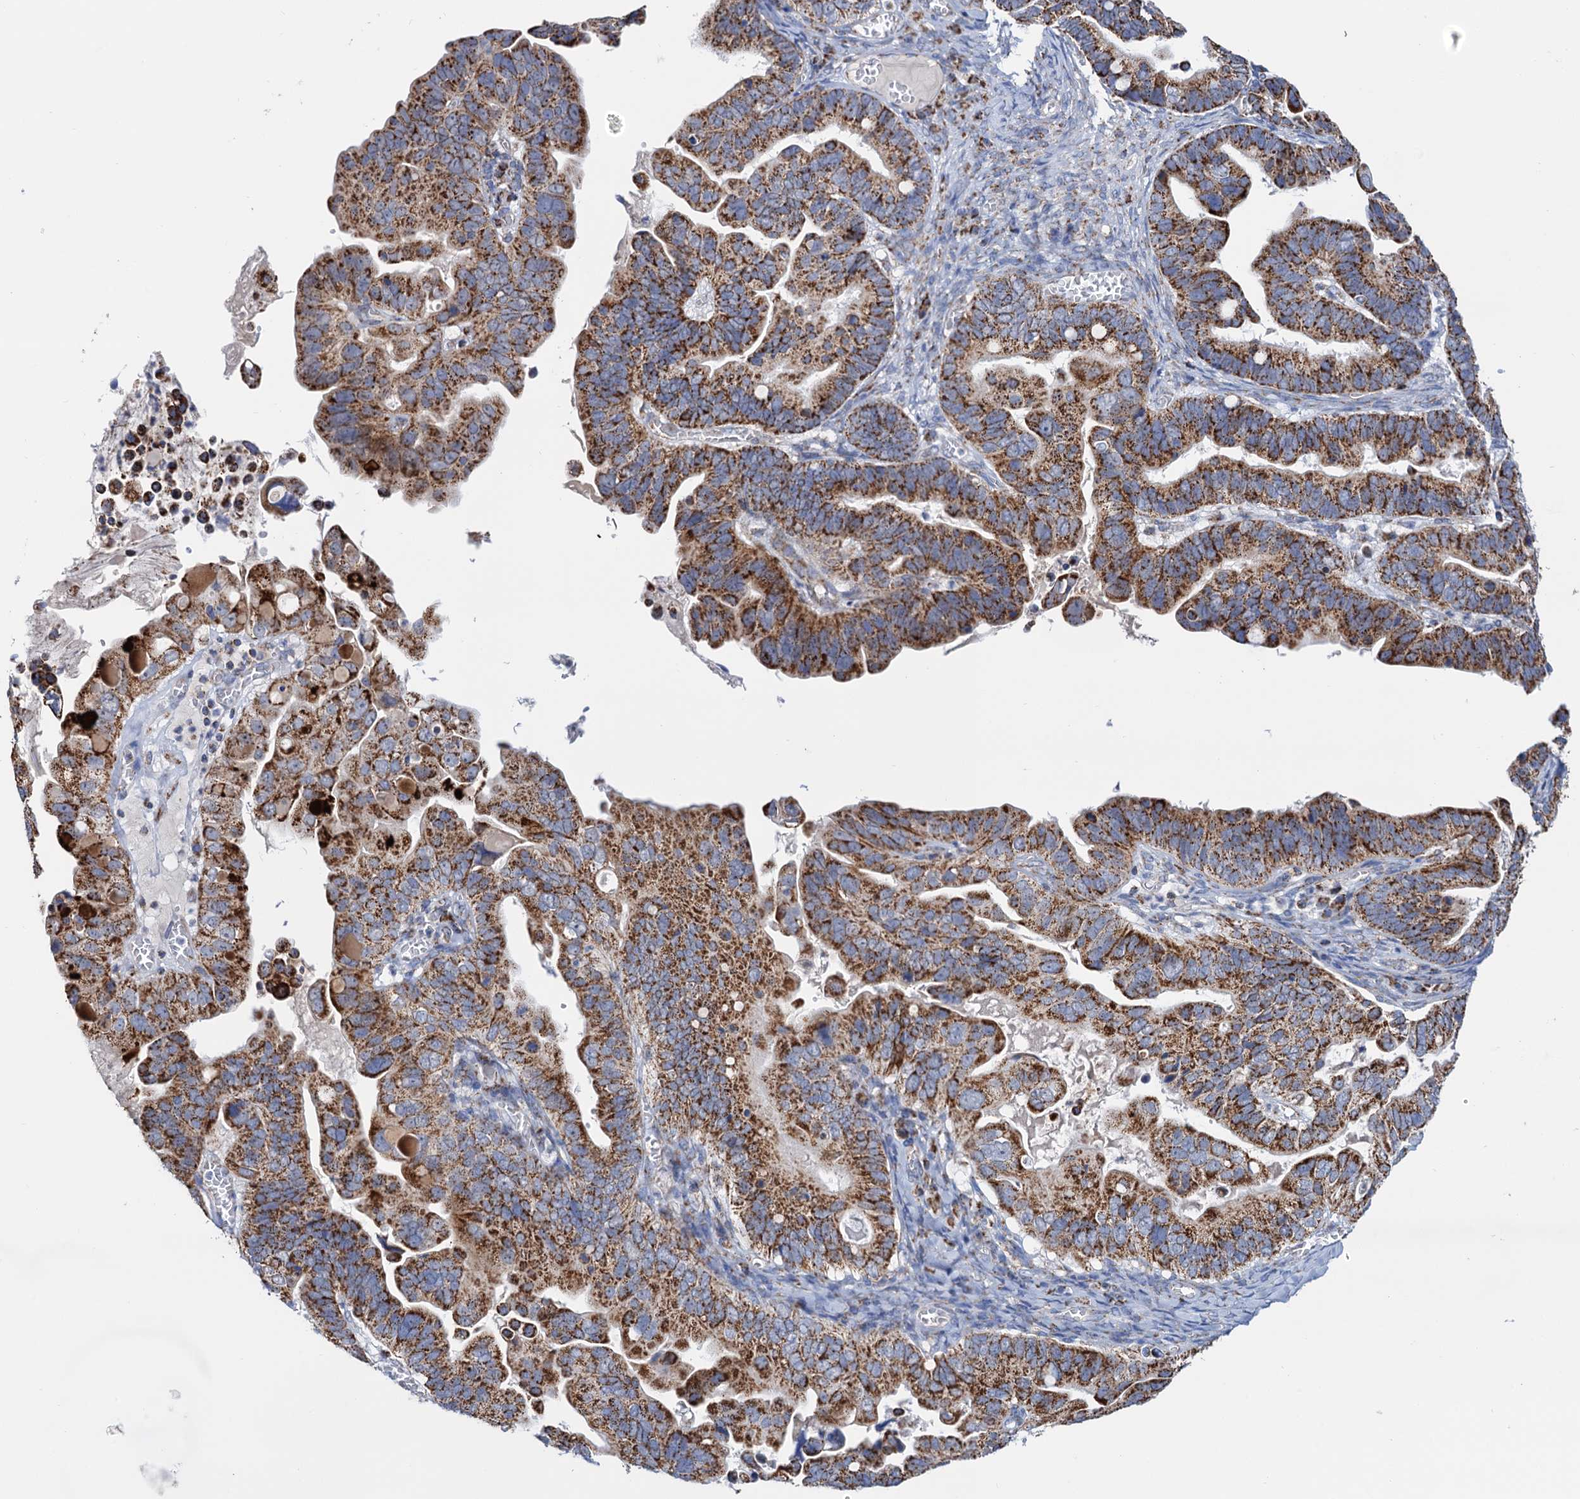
{"staining": {"intensity": "strong", "quantity": ">75%", "location": "cytoplasmic/membranous"}, "tissue": "ovarian cancer", "cell_type": "Tumor cells", "image_type": "cancer", "snomed": [{"axis": "morphology", "description": "Cystadenocarcinoma, serous, NOS"}, {"axis": "topography", "description": "Ovary"}], "caption": "A brown stain highlights strong cytoplasmic/membranous expression of a protein in ovarian cancer tumor cells.", "gene": "C2CD3", "patient": {"sex": "female", "age": 56}}